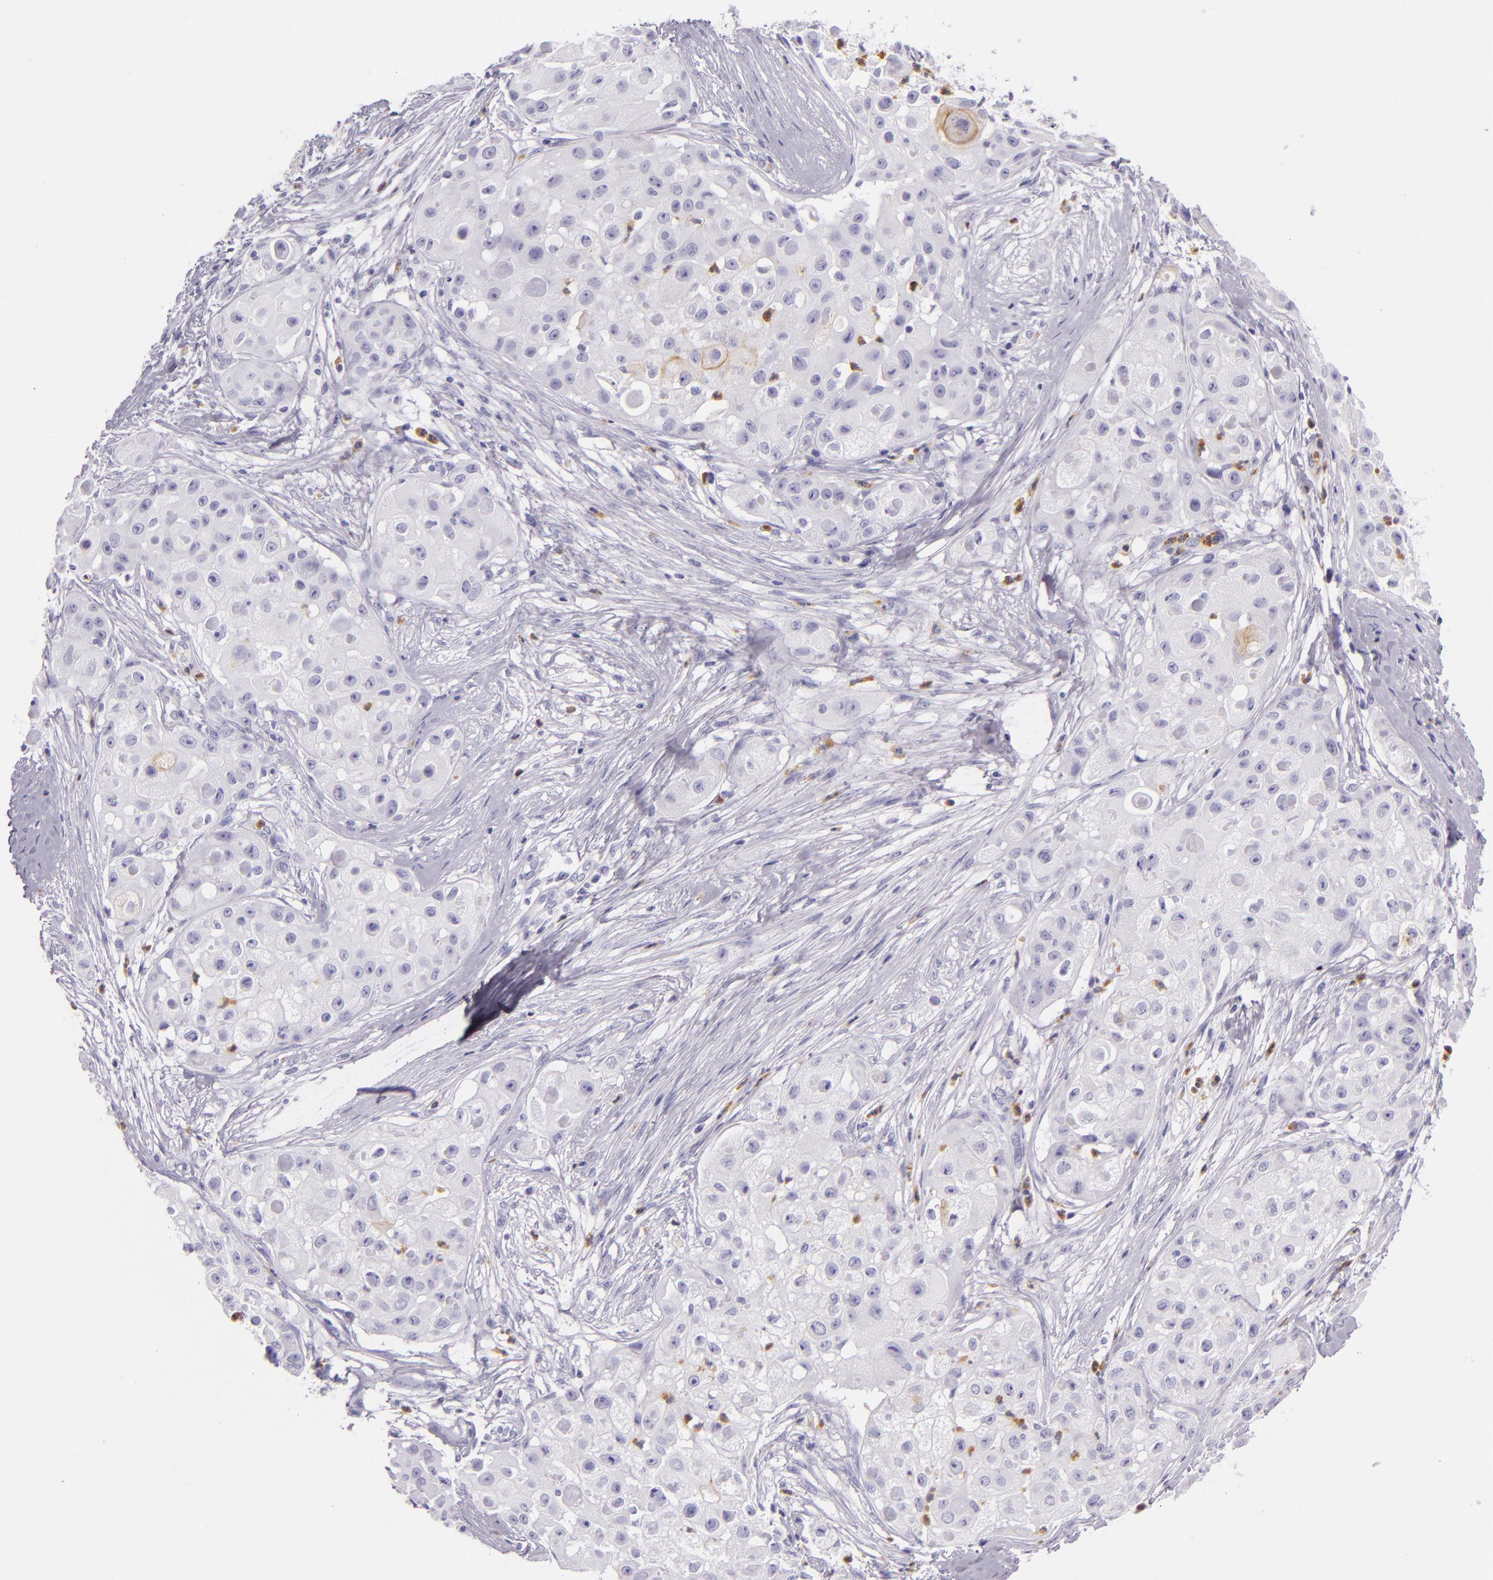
{"staining": {"intensity": "weak", "quantity": "<25%", "location": "cytoplasmic/membranous"}, "tissue": "skin cancer", "cell_type": "Tumor cells", "image_type": "cancer", "snomed": [{"axis": "morphology", "description": "Squamous cell carcinoma, NOS"}, {"axis": "topography", "description": "Skin"}], "caption": "Immunohistochemical staining of human squamous cell carcinoma (skin) displays no significant staining in tumor cells.", "gene": "CEACAM1", "patient": {"sex": "female", "age": 57}}